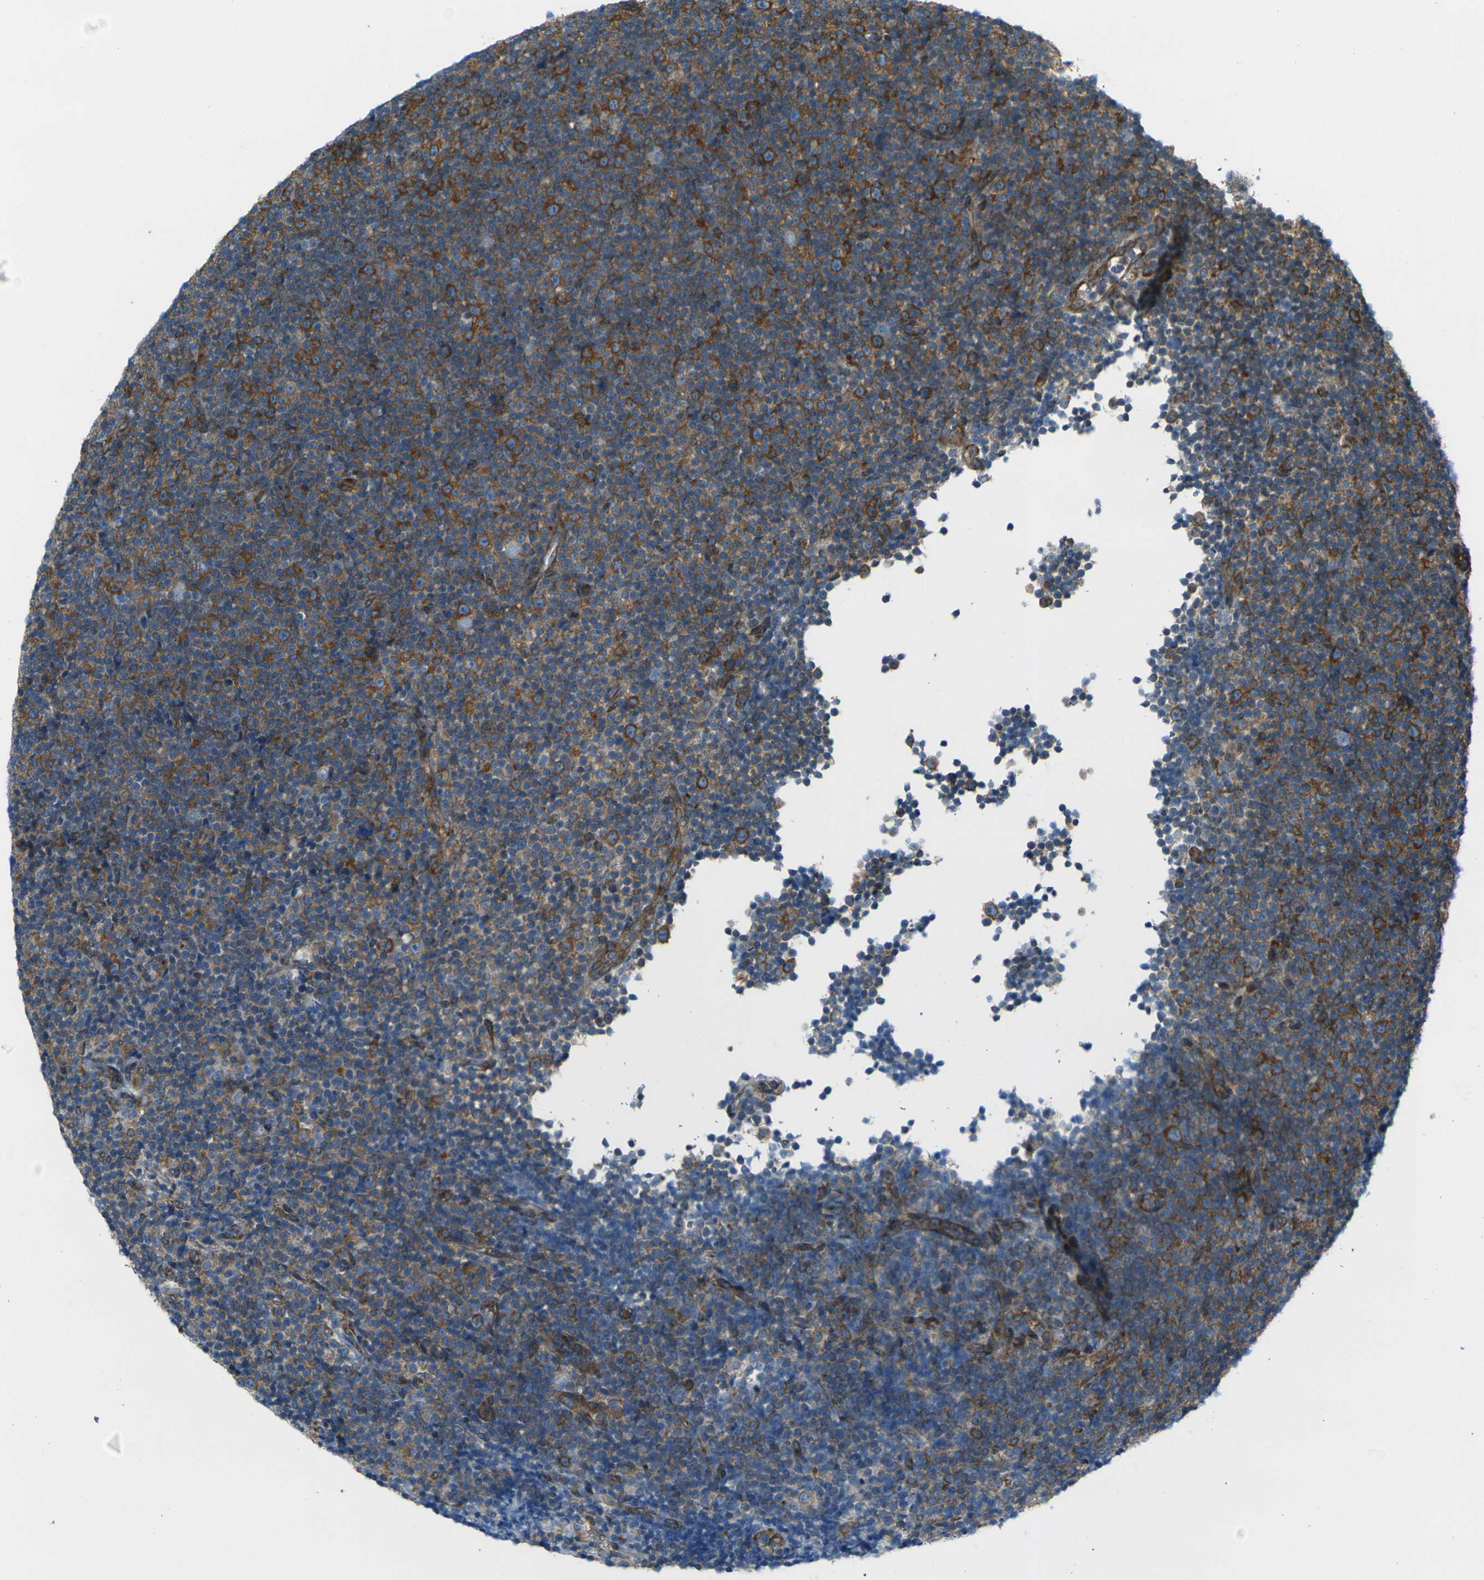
{"staining": {"intensity": "strong", "quantity": ">75%", "location": "cytoplasmic/membranous"}, "tissue": "lymphoma", "cell_type": "Tumor cells", "image_type": "cancer", "snomed": [{"axis": "morphology", "description": "Malignant lymphoma, non-Hodgkin's type, Low grade"}, {"axis": "topography", "description": "Lymph node"}], "caption": "A high amount of strong cytoplasmic/membranous expression is seen in approximately >75% of tumor cells in lymphoma tissue.", "gene": "CELSR2", "patient": {"sex": "female", "age": 67}}